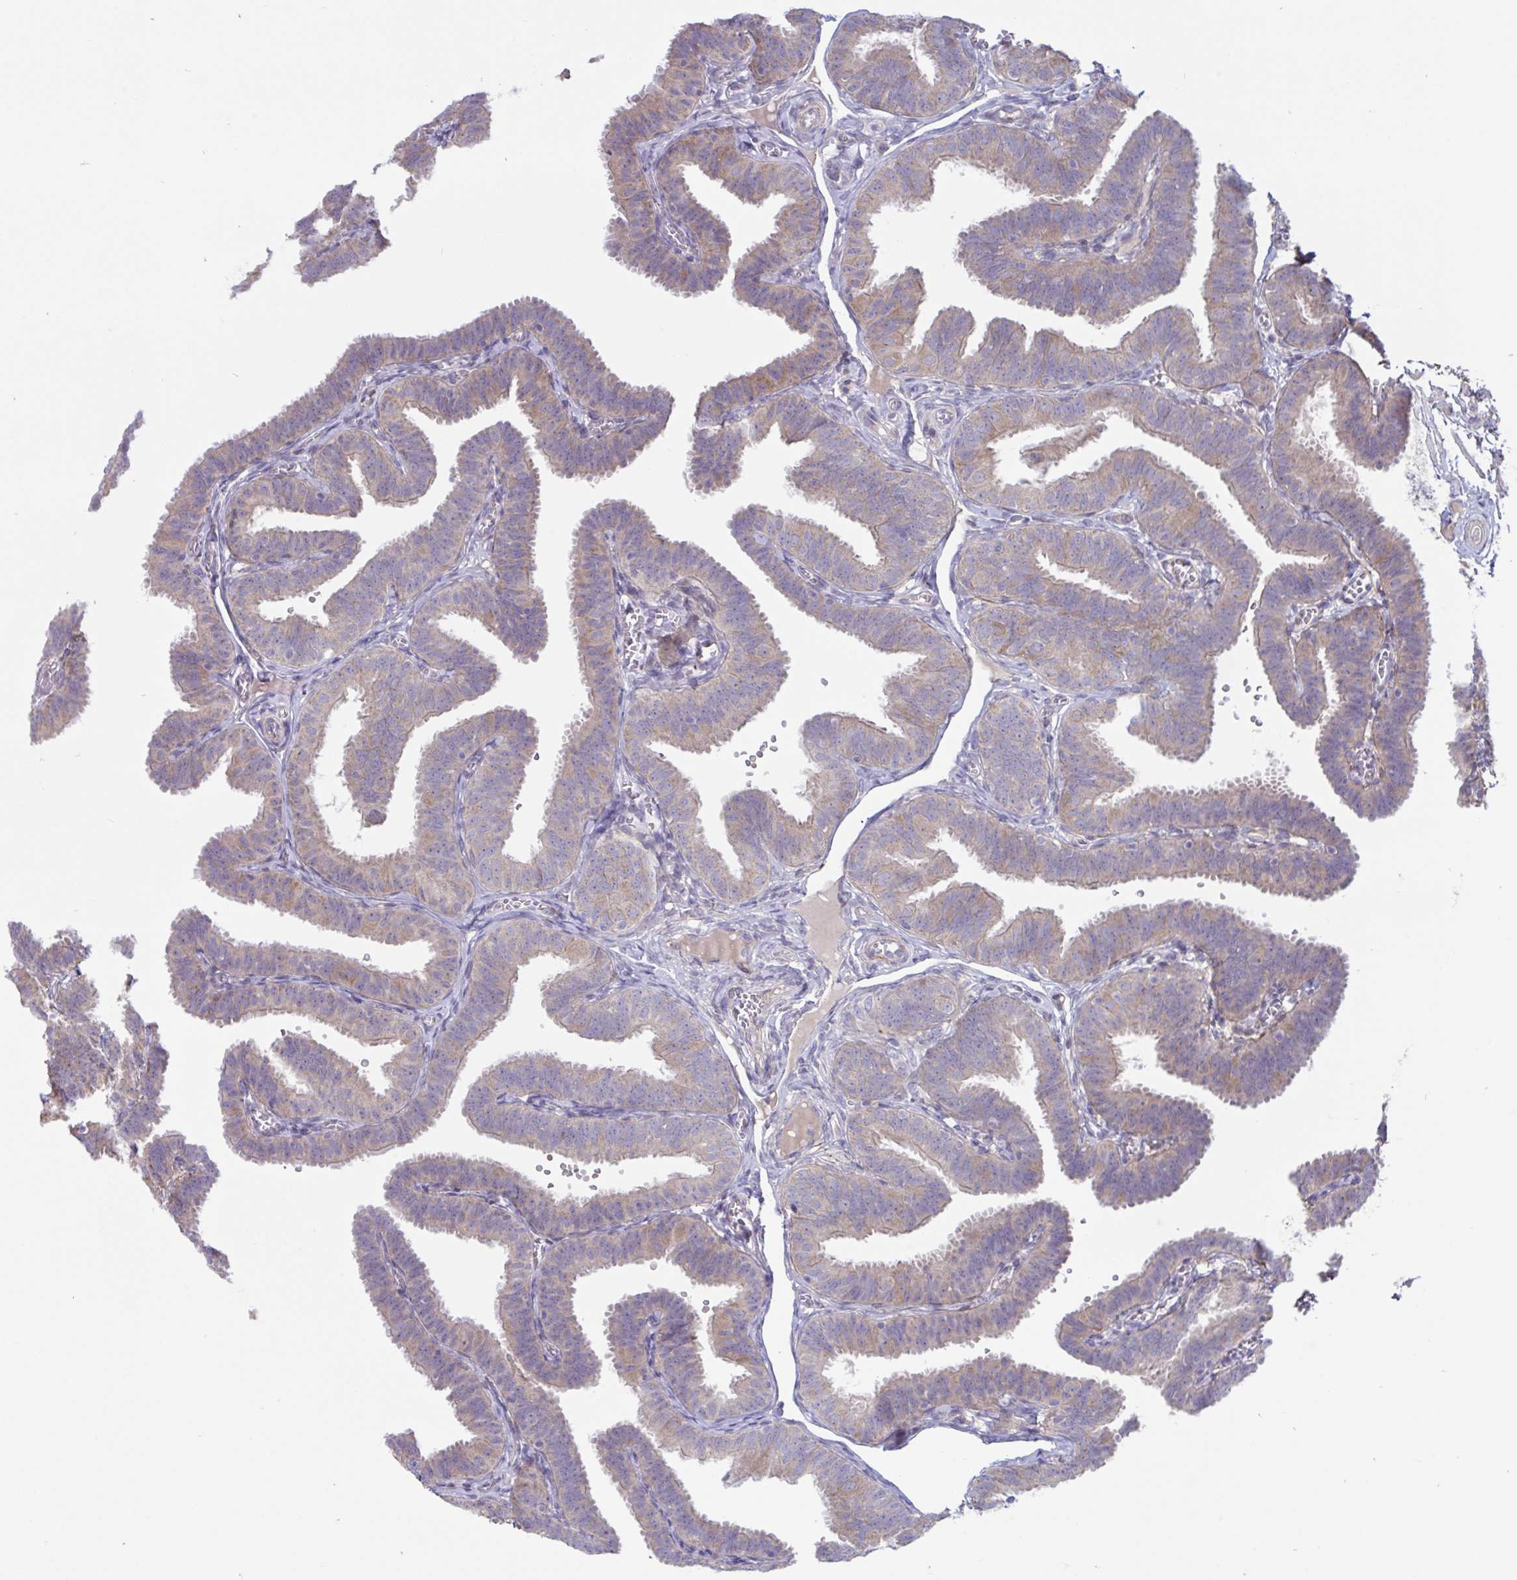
{"staining": {"intensity": "weak", "quantity": "25%-75%", "location": "cytoplasmic/membranous"}, "tissue": "fallopian tube", "cell_type": "Glandular cells", "image_type": "normal", "snomed": [{"axis": "morphology", "description": "Normal tissue, NOS"}, {"axis": "topography", "description": "Fallopian tube"}], "caption": "Immunohistochemistry (DAB) staining of normal fallopian tube shows weak cytoplasmic/membranous protein expression in about 25%-75% of glandular cells.", "gene": "IL37", "patient": {"sex": "female", "age": 25}}